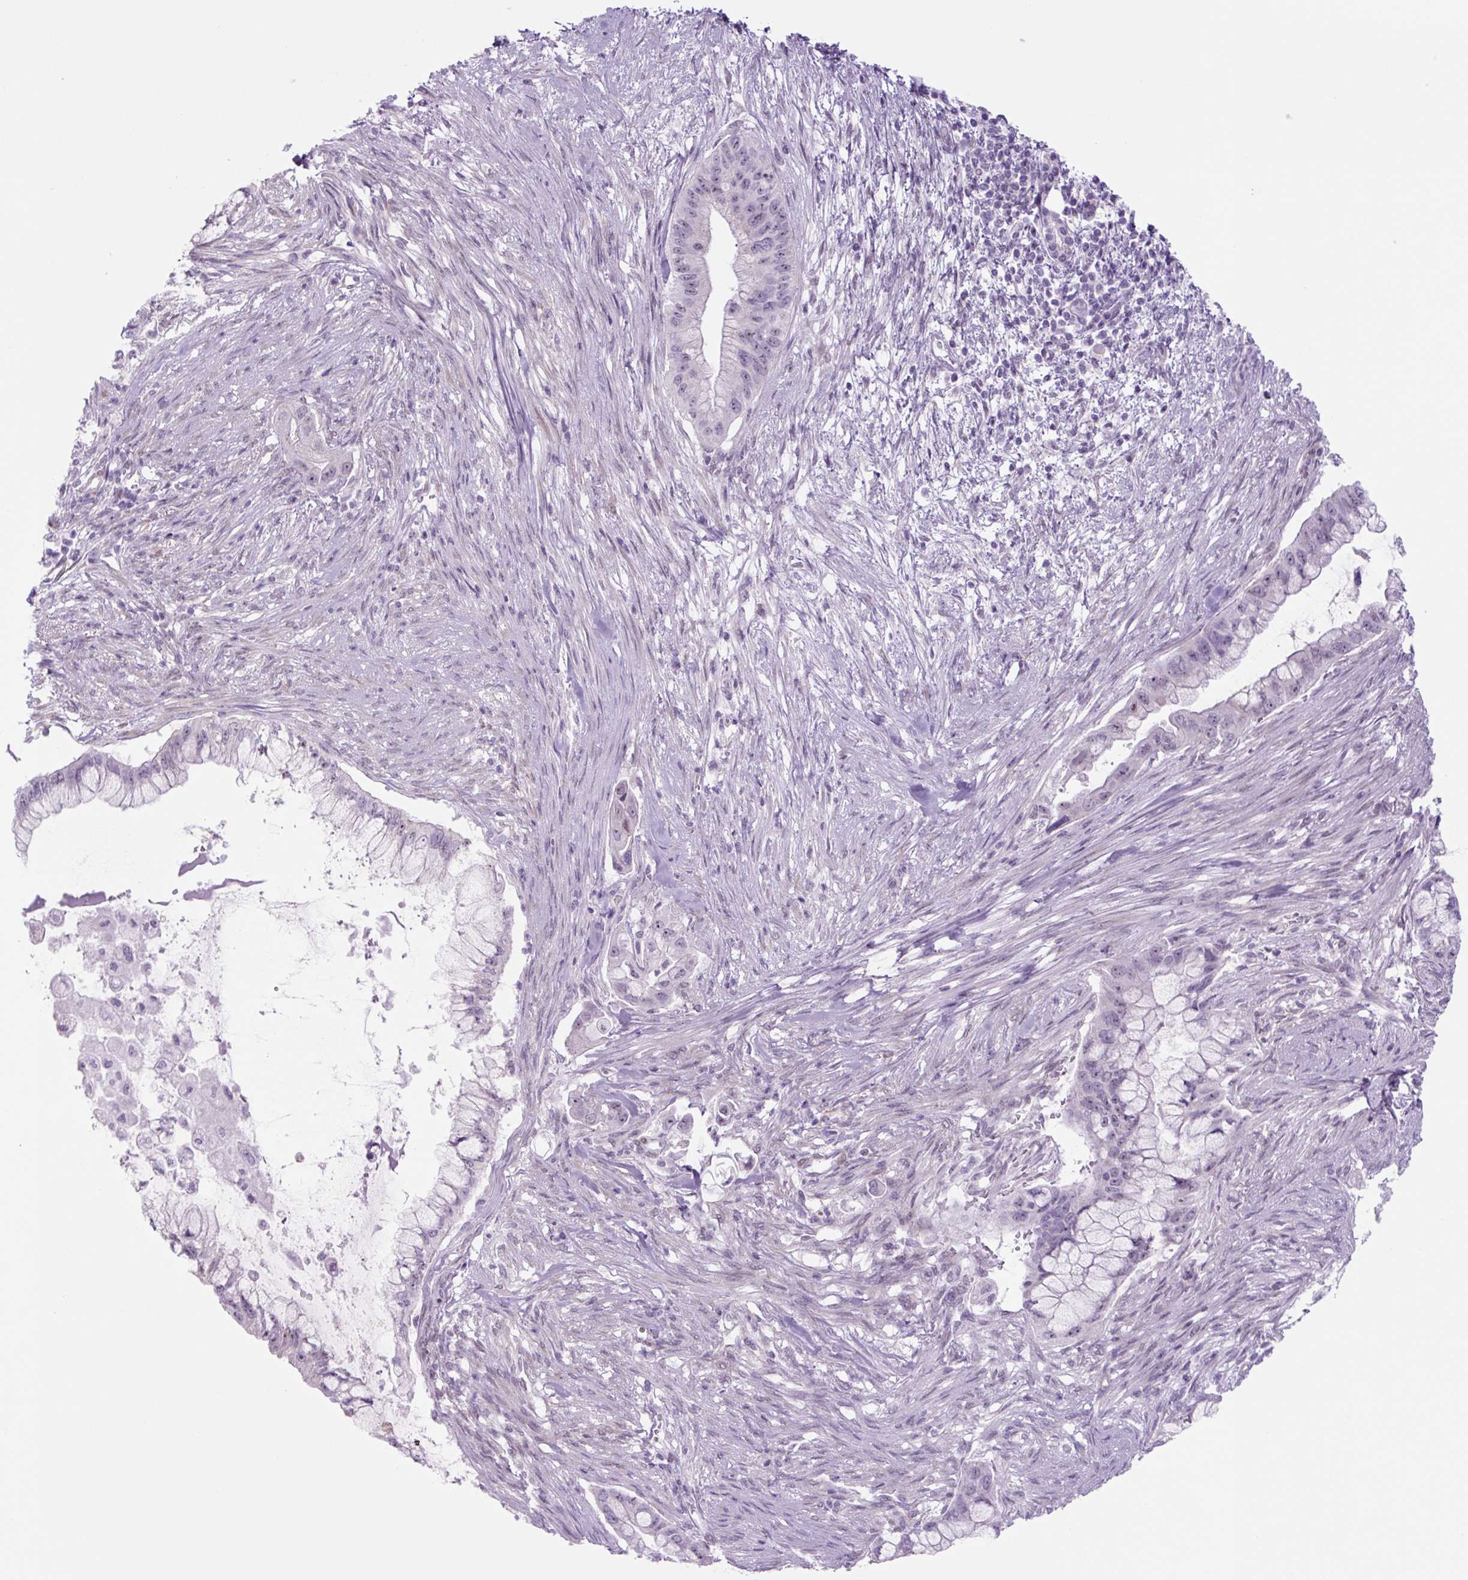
{"staining": {"intensity": "negative", "quantity": "none", "location": "none"}, "tissue": "pancreatic cancer", "cell_type": "Tumor cells", "image_type": "cancer", "snomed": [{"axis": "morphology", "description": "Adenocarcinoma, NOS"}, {"axis": "topography", "description": "Pancreas"}], "caption": "An IHC photomicrograph of pancreatic cancer is shown. There is no staining in tumor cells of pancreatic cancer. (Brightfield microscopy of DAB (3,3'-diaminobenzidine) immunohistochemistry at high magnification).", "gene": "RRS1", "patient": {"sex": "male", "age": 48}}